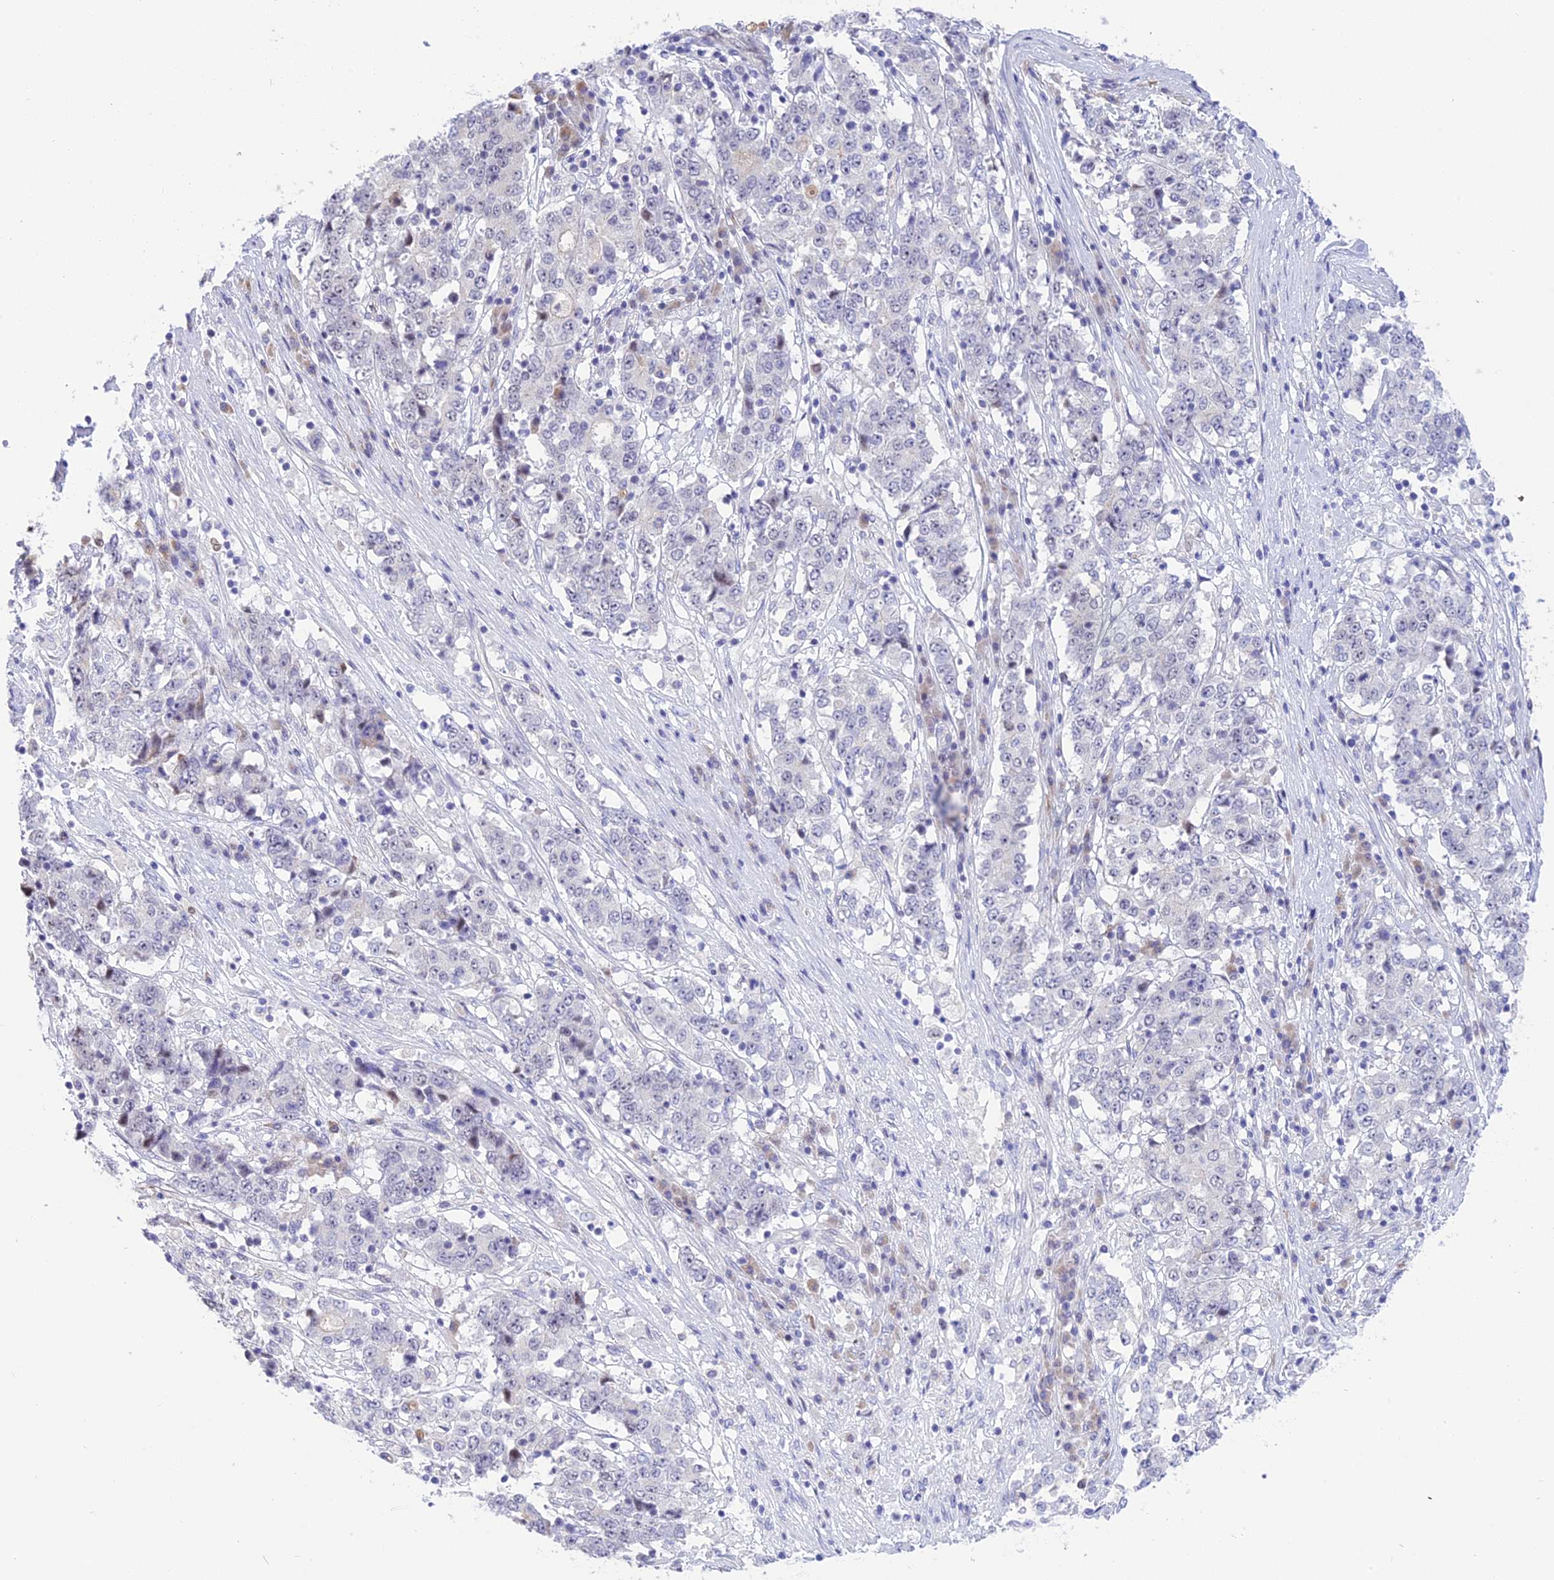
{"staining": {"intensity": "negative", "quantity": "none", "location": "none"}, "tissue": "stomach cancer", "cell_type": "Tumor cells", "image_type": "cancer", "snomed": [{"axis": "morphology", "description": "Adenocarcinoma, NOS"}, {"axis": "topography", "description": "Stomach"}], "caption": "Tumor cells are negative for protein expression in human stomach cancer.", "gene": "DCAF16", "patient": {"sex": "male", "age": 59}}